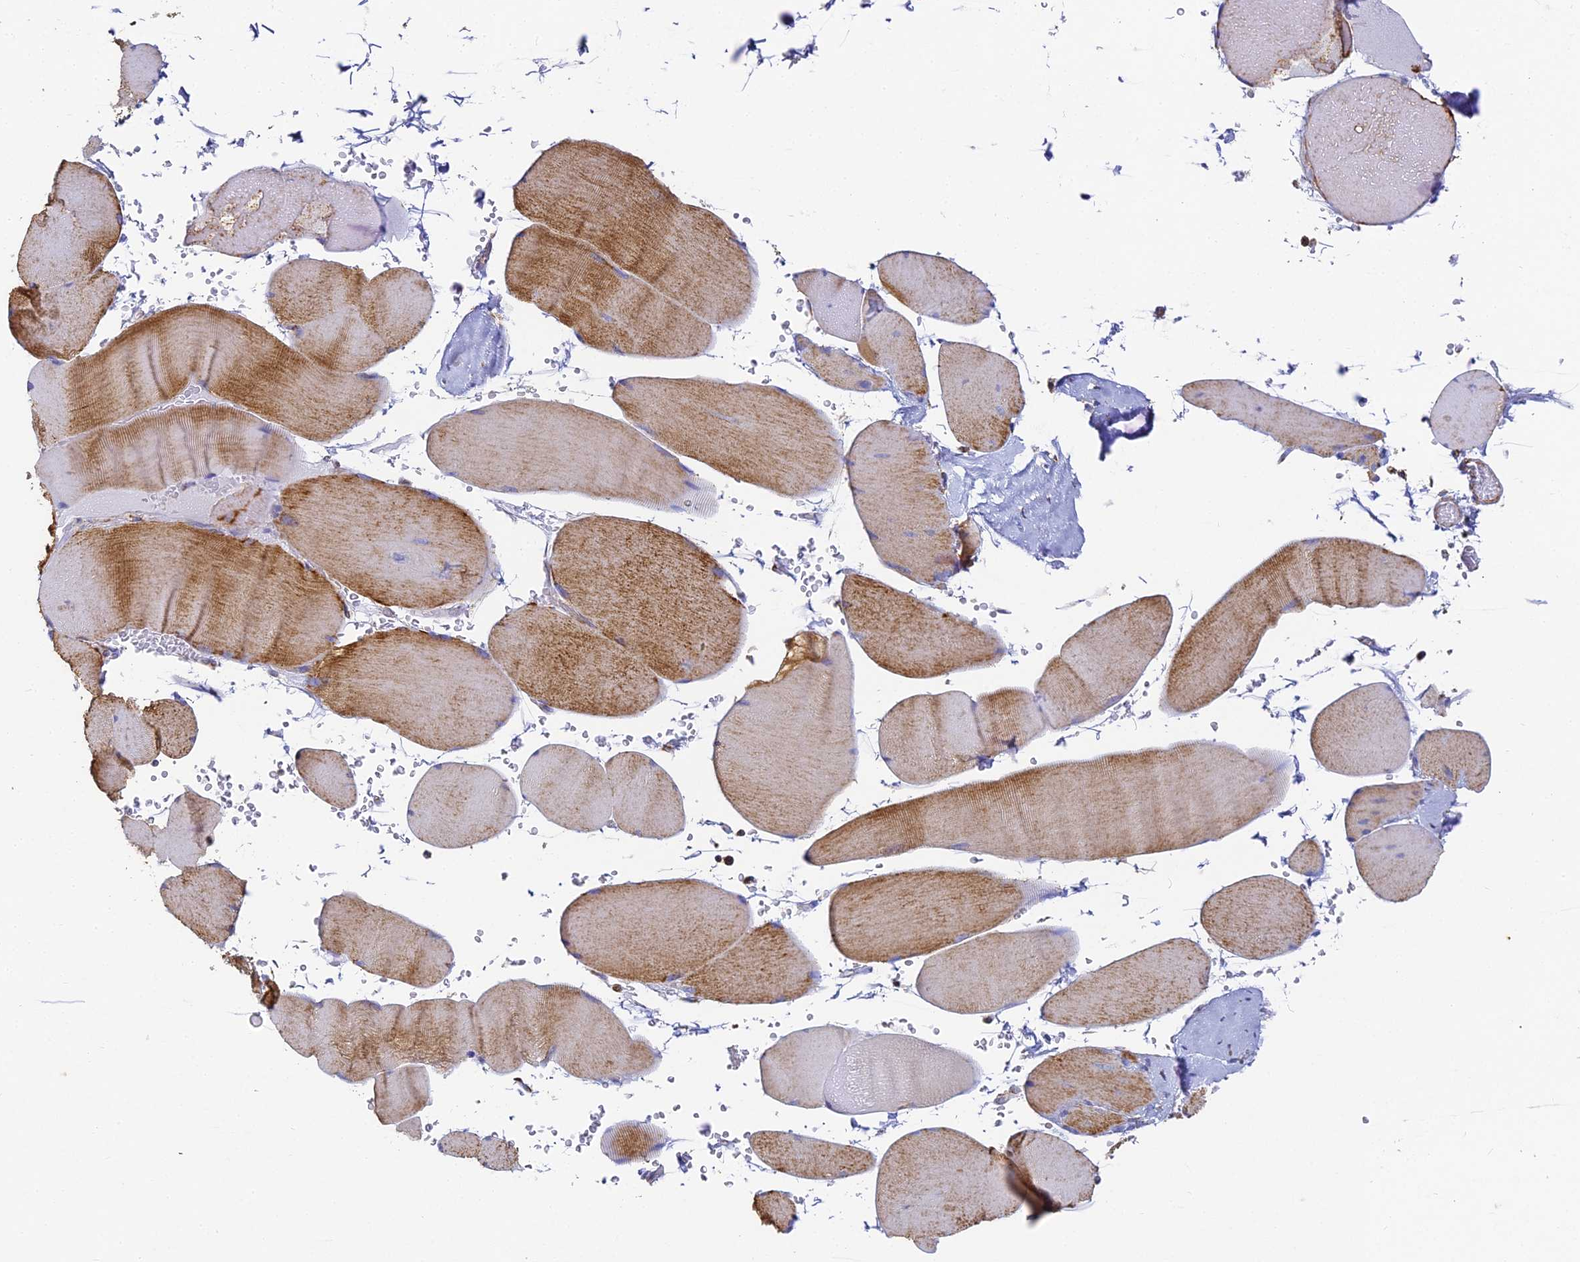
{"staining": {"intensity": "moderate", "quantity": "25%-75%", "location": "cytoplasmic/membranous"}, "tissue": "skeletal muscle", "cell_type": "Myocytes", "image_type": "normal", "snomed": [{"axis": "morphology", "description": "Normal tissue, NOS"}, {"axis": "topography", "description": "Skeletal muscle"}, {"axis": "topography", "description": "Head-Neck"}], "caption": "Immunohistochemical staining of unremarkable human skeletal muscle exhibits medium levels of moderate cytoplasmic/membranous positivity in about 25%-75% of myocytes.", "gene": "COX6C", "patient": {"sex": "male", "age": 66}}